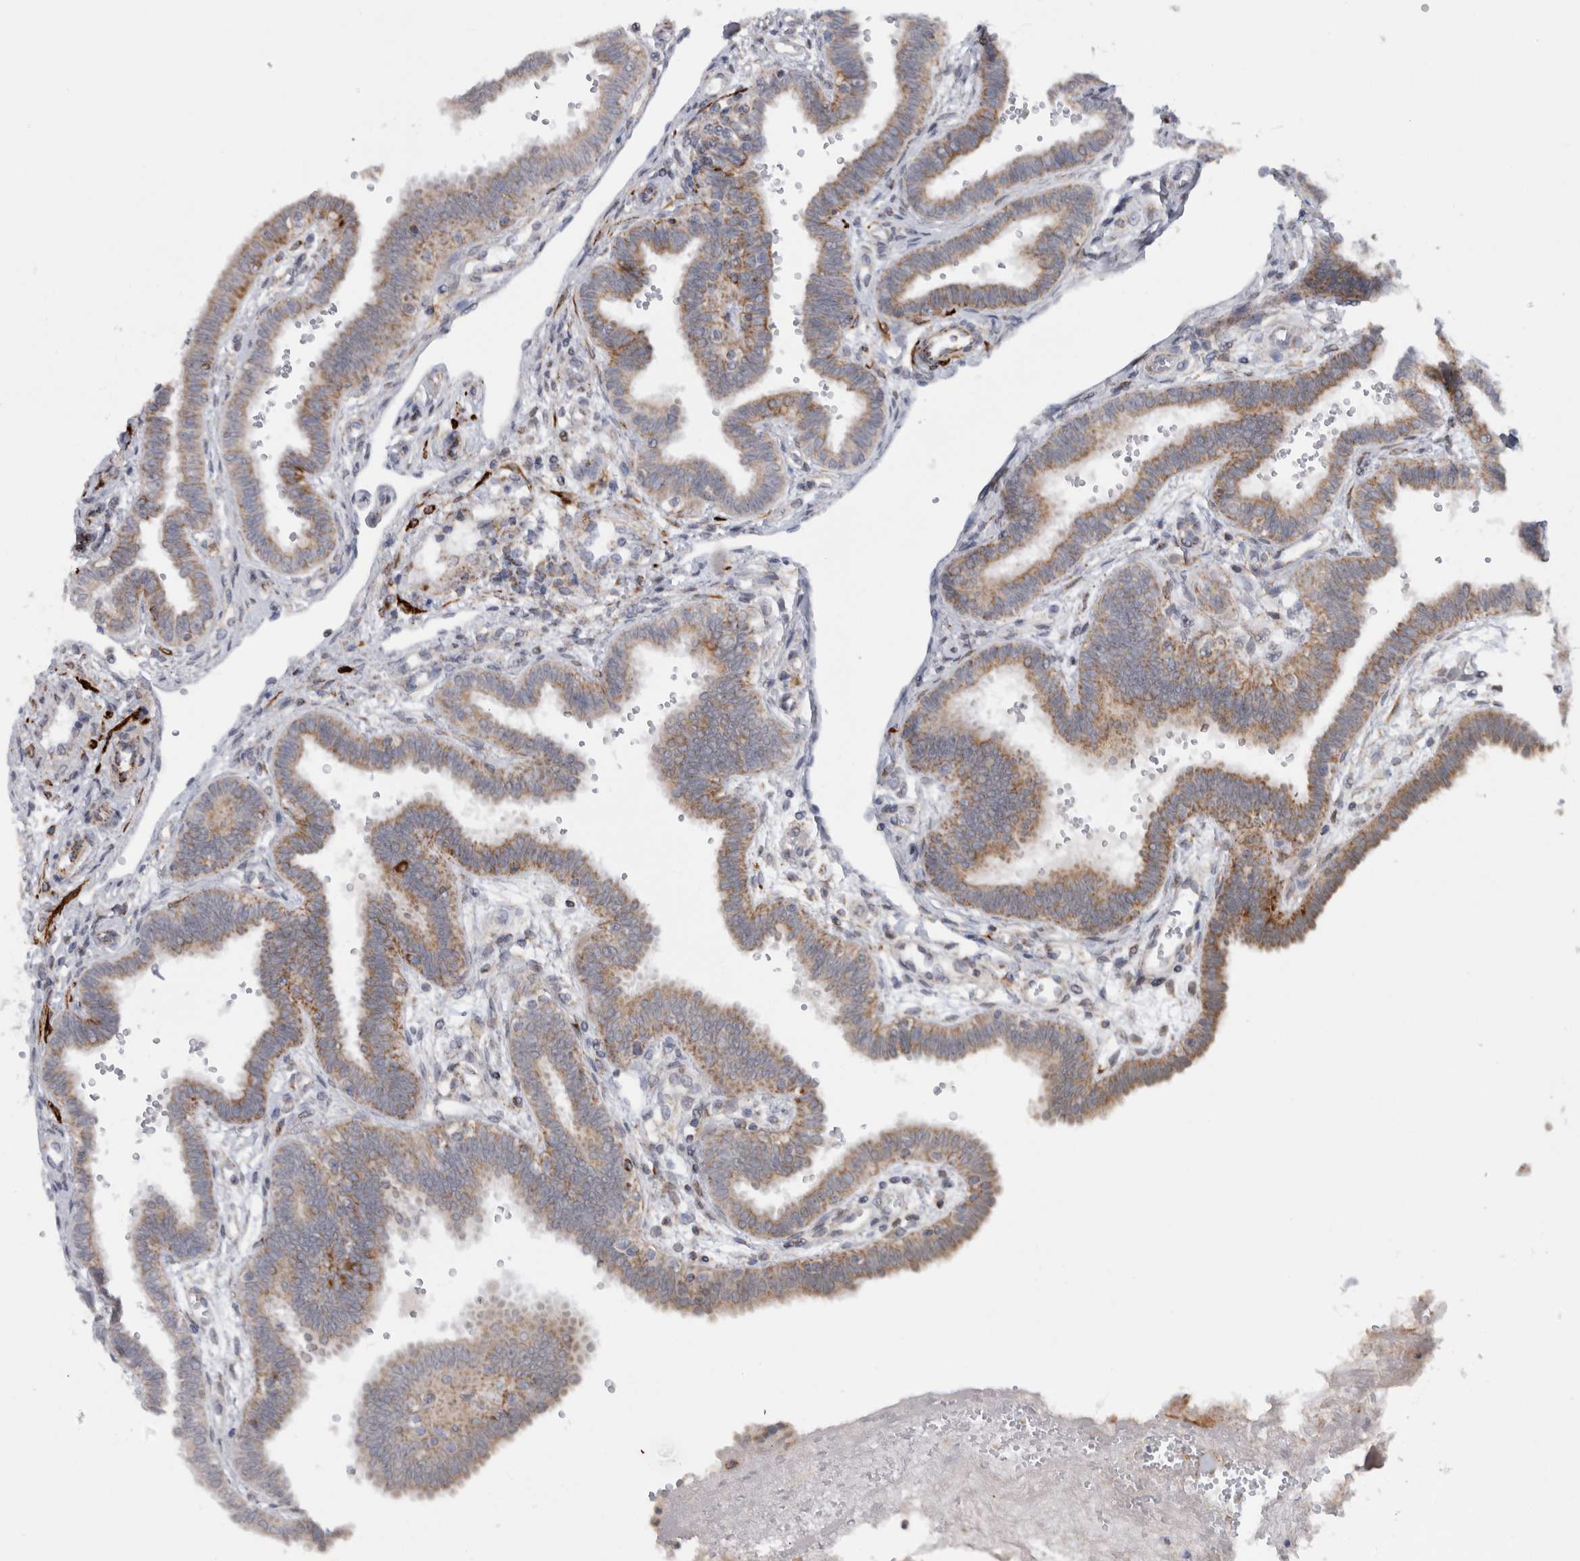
{"staining": {"intensity": "moderate", "quantity": "25%-75%", "location": "cytoplasmic/membranous"}, "tissue": "fallopian tube", "cell_type": "Glandular cells", "image_type": "normal", "snomed": [{"axis": "morphology", "description": "Normal tissue, NOS"}, {"axis": "topography", "description": "Fallopian tube"}], "caption": "Glandular cells display medium levels of moderate cytoplasmic/membranous positivity in about 25%-75% of cells in benign fallopian tube.", "gene": "RAB18", "patient": {"sex": "female", "age": 32}}